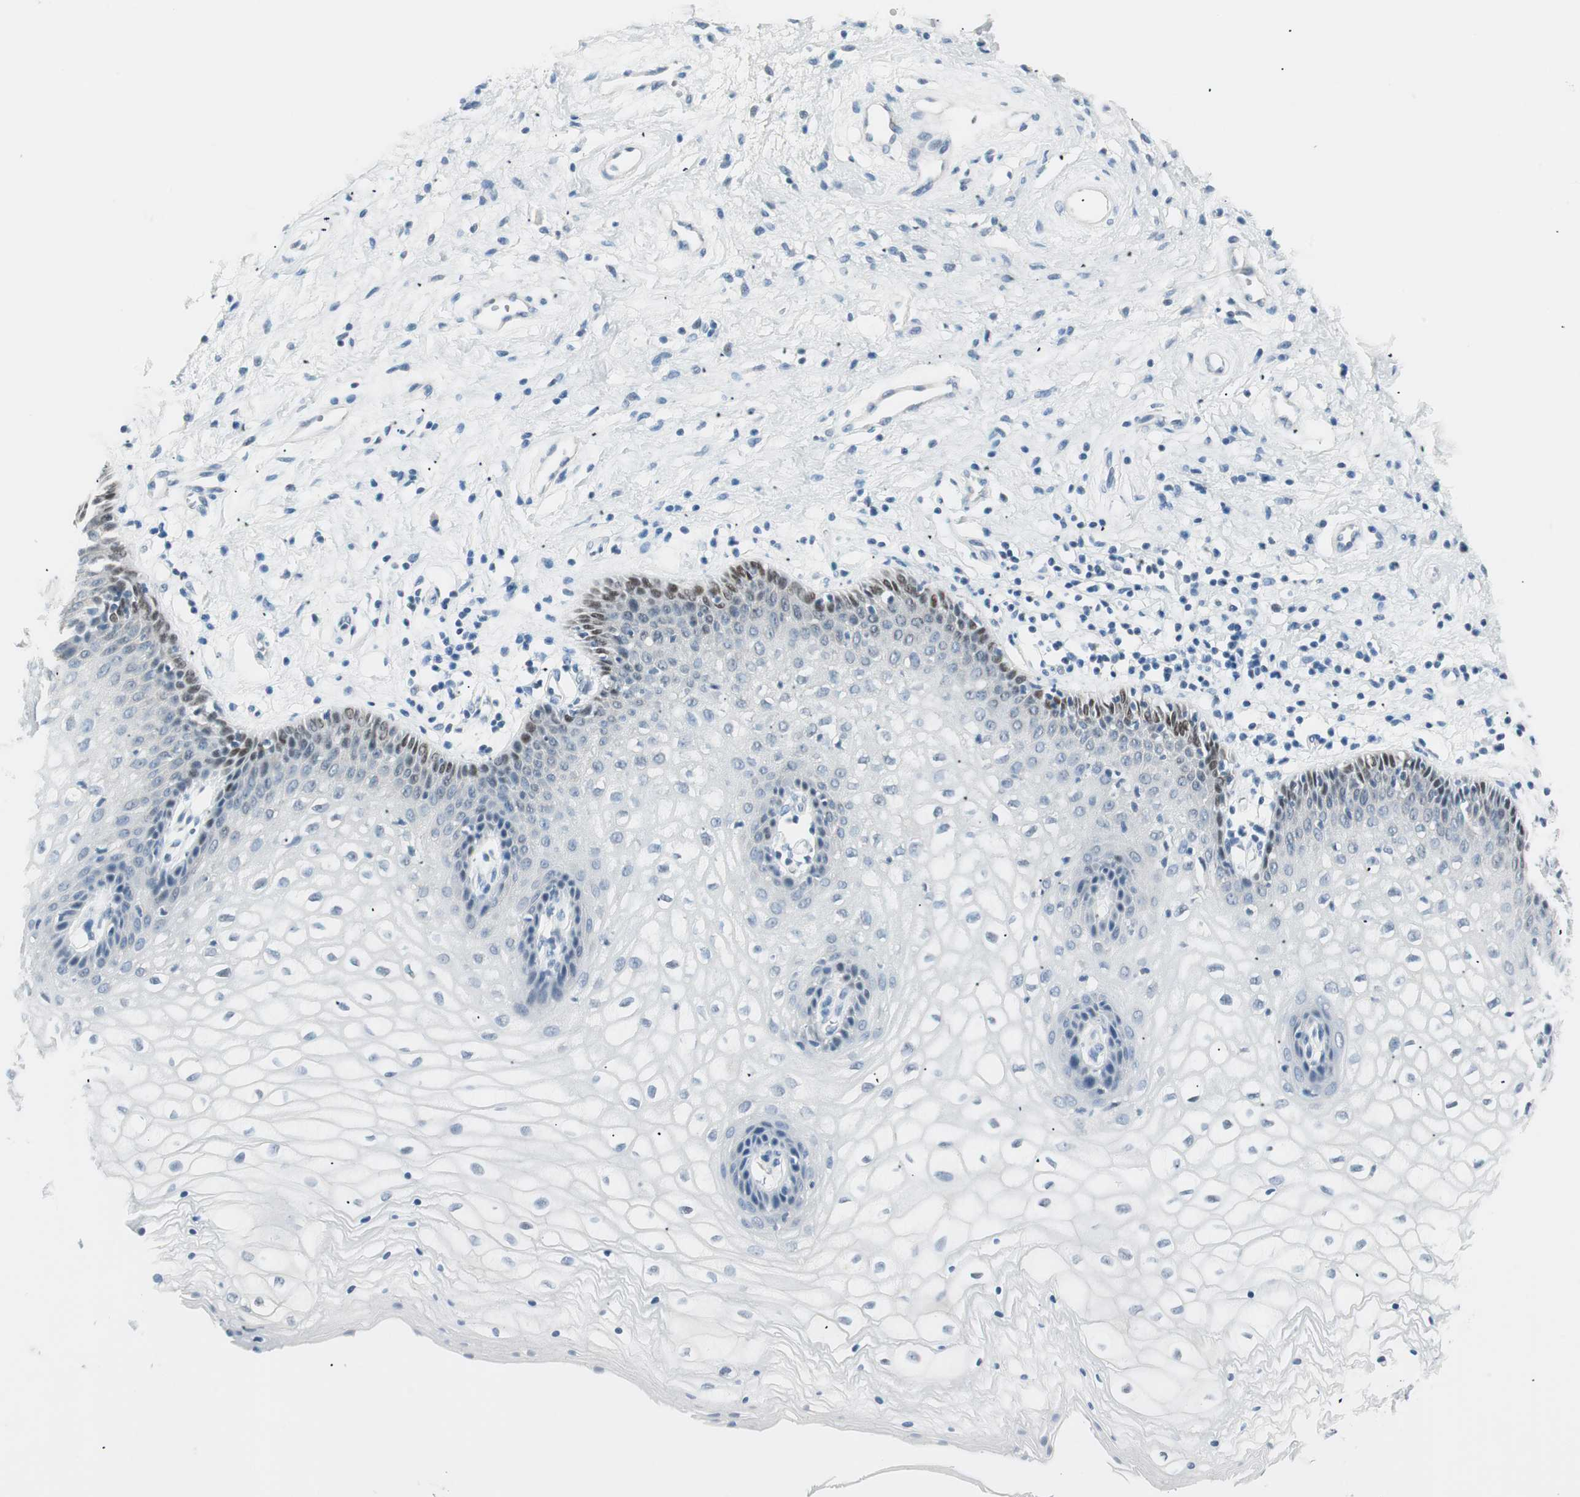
{"staining": {"intensity": "weak", "quantity": "<25%", "location": "nuclear"}, "tissue": "vagina", "cell_type": "Squamous epithelial cells", "image_type": "normal", "snomed": [{"axis": "morphology", "description": "Normal tissue, NOS"}, {"axis": "topography", "description": "Vagina"}], "caption": "Protein analysis of benign vagina reveals no significant positivity in squamous epithelial cells.", "gene": "HOXB13", "patient": {"sex": "female", "age": 34}}